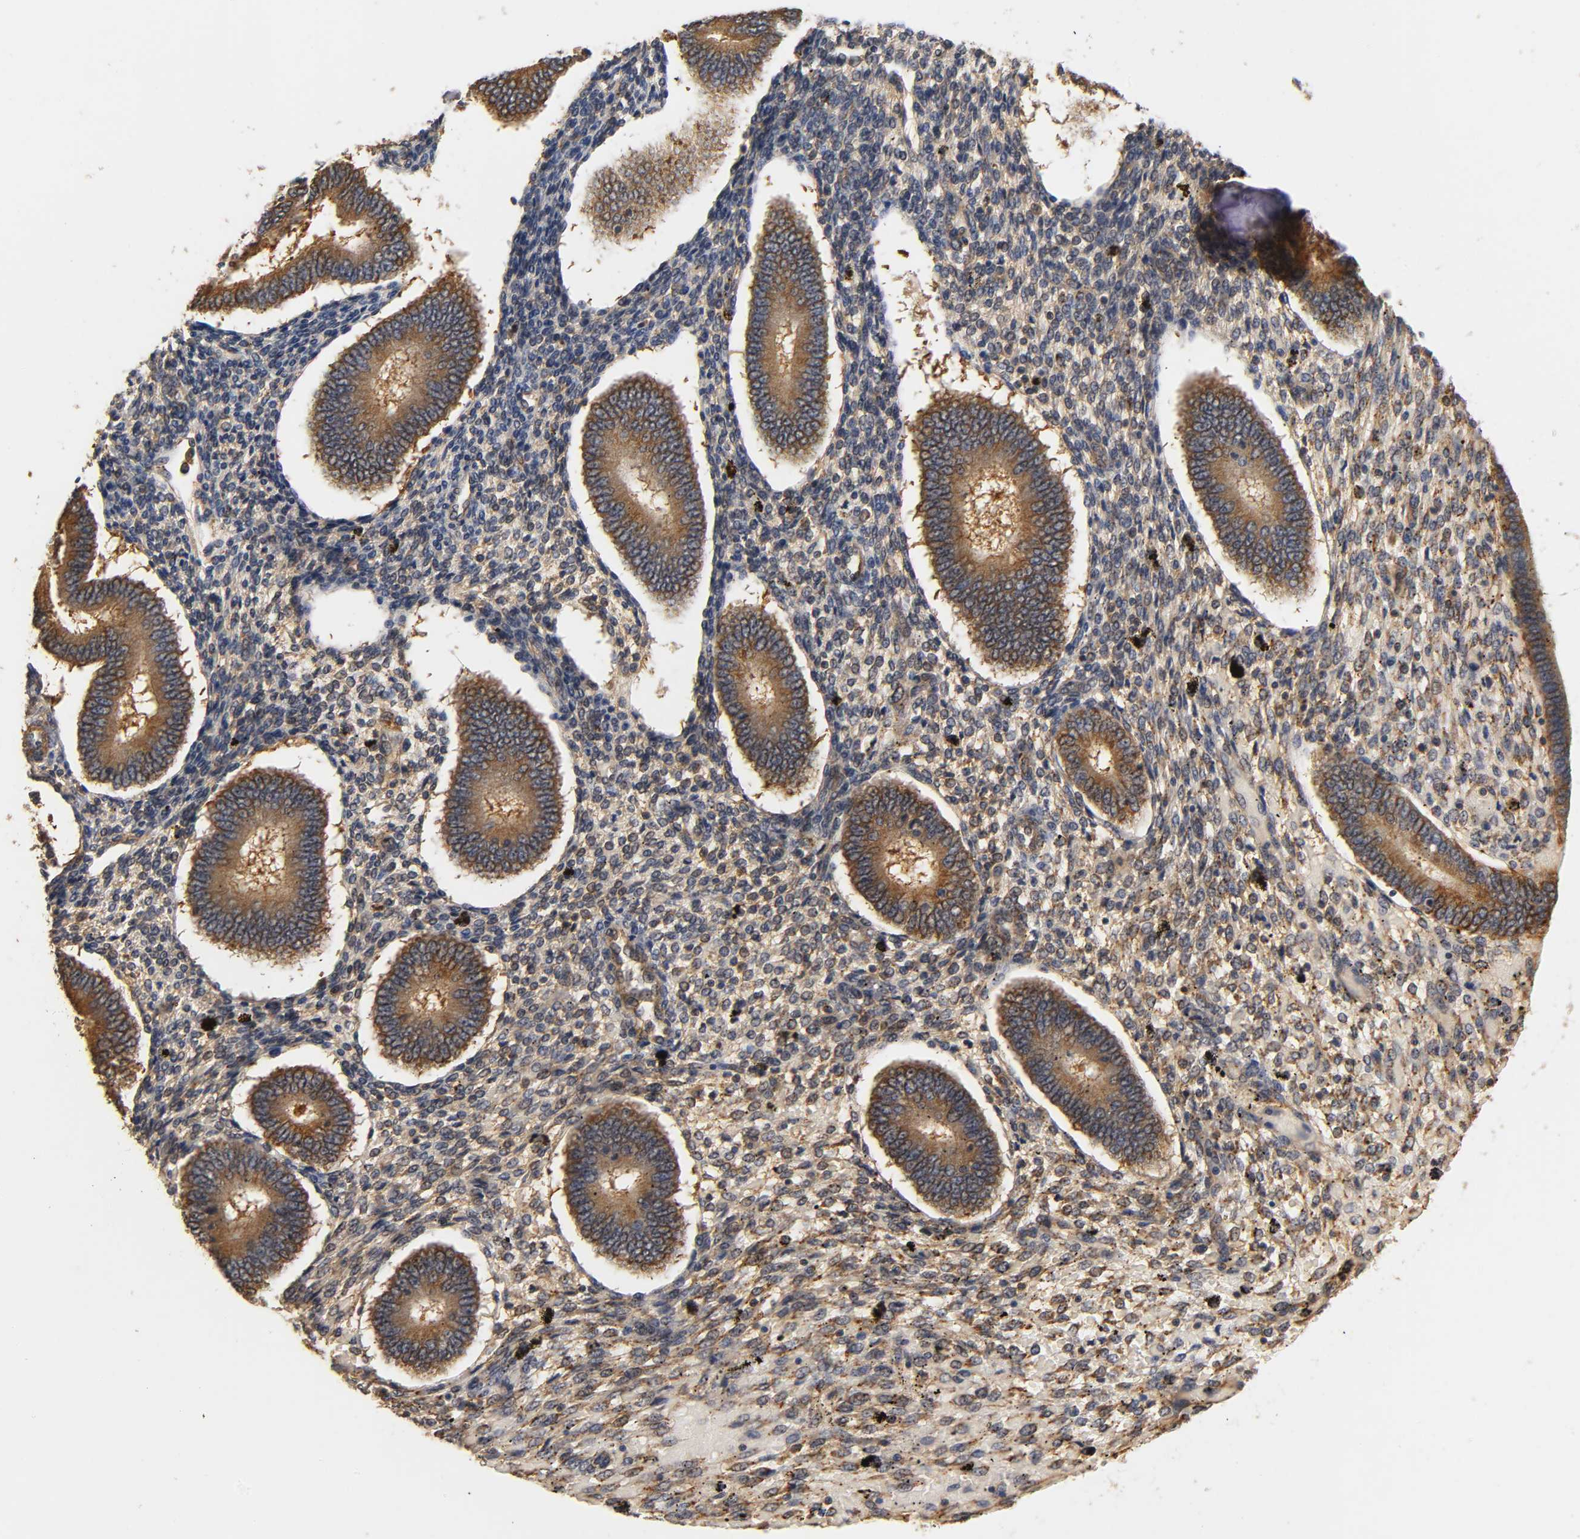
{"staining": {"intensity": "moderate", "quantity": "25%-75%", "location": "cytoplasmic/membranous"}, "tissue": "endometrium", "cell_type": "Cells in endometrial stroma", "image_type": "normal", "snomed": [{"axis": "morphology", "description": "Normal tissue, NOS"}, {"axis": "topography", "description": "Endometrium"}], "caption": "Immunohistochemistry image of normal endometrium: endometrium stained using immunohistochemistry (IHC) exhibits medium levels of moderate protein expression localized specifically in the cytoplasmic/membranous of cells in endometrial stroma, appearing as a cytoplasmic/membranous brown color.", "gene": "SCAP", "patient": {"sex": "female", "age": 42}}